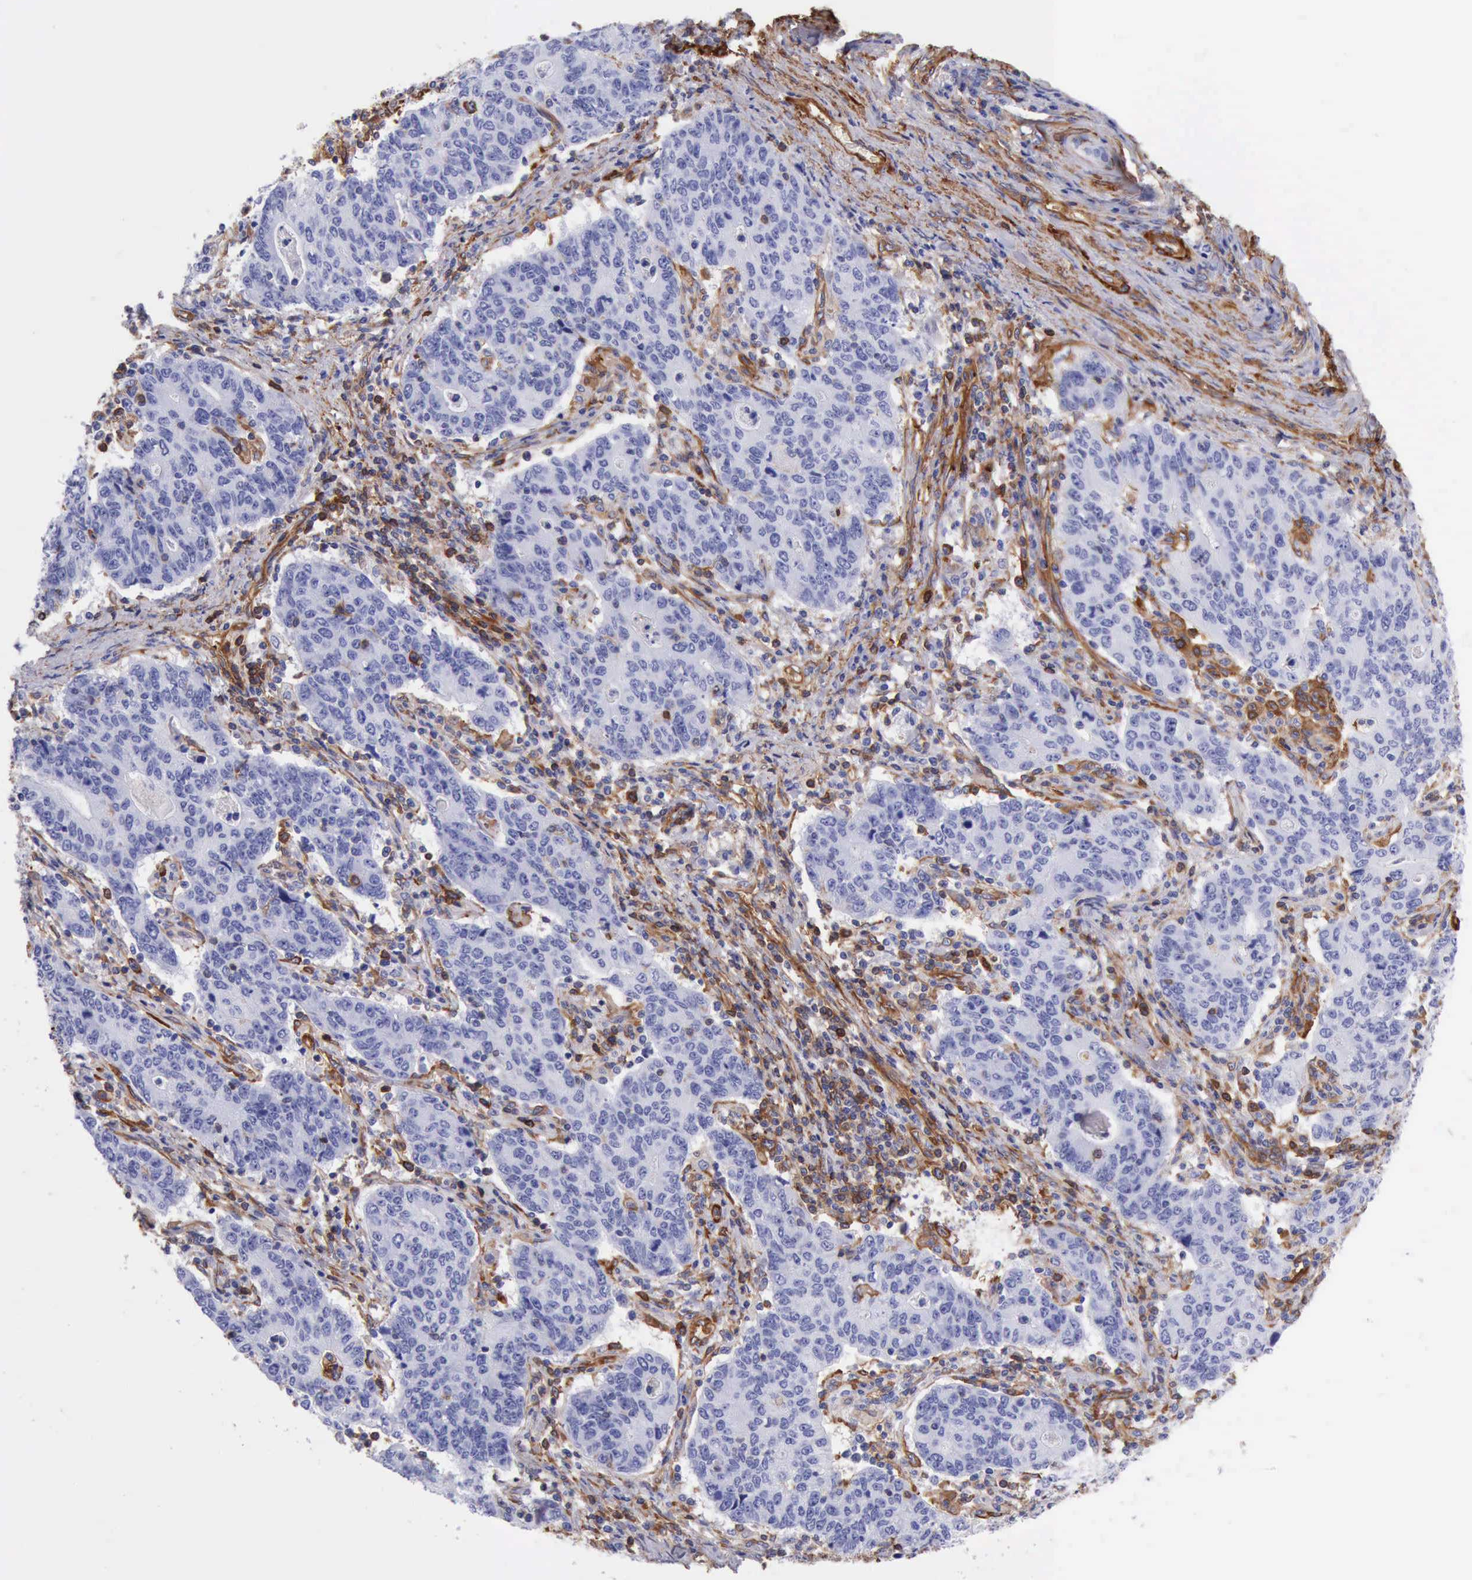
{"staining": {"intensity": "negative", "quantity": "none", "location": "none"}, "tissue": "stomach cancer", "cell_type": "Tumor cells", "image_type": "cancer", "snomed": [{"axis": "morphology", "description": "Adenocarcinoma, NOS"}, {"axis": "topography", "description": "Esophagus"}, {"axis": "topography", "description": "Stomach"}], "caption": "Stomach cancer was stained to show a protein in brown. There is no significant staining in tumor cells.", "gene": "FLNA", "patient": {"sex": "male", "age": 74}}